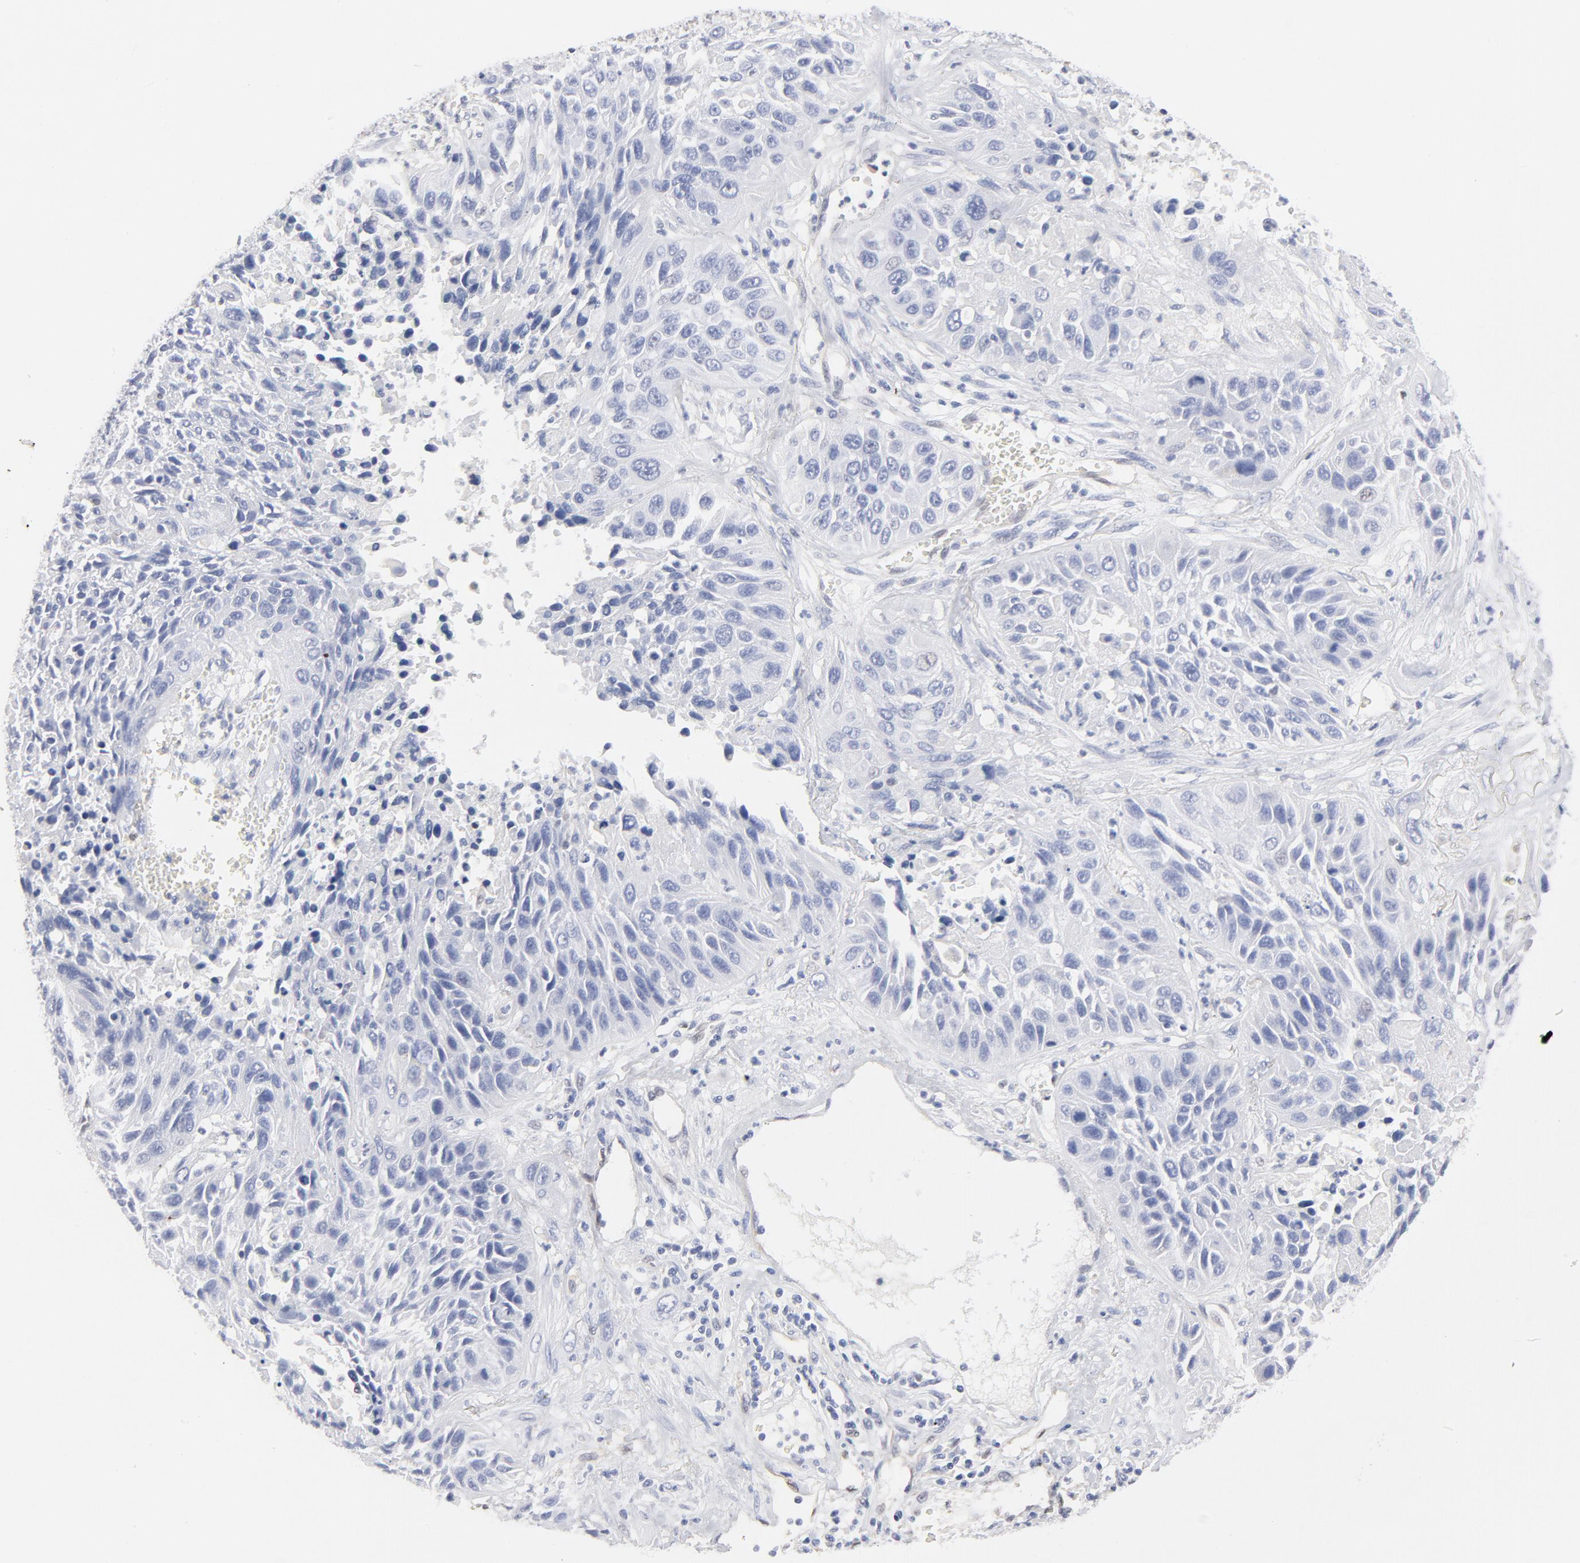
{"staining": {"intensity": "negative", "quantity": "none", "location": "none"}, "tissue": "lung cancer", "cell_type": "Tumor cells", "image_type": "cancer", "snomed": [{"axis": "morphology", "description": "Squamous cell carcinoma, NOS"}, {"axis": "topography", "description": "Lung"}], "caption": "This is a histopathology image of immunohistochemistry staining of squamous cell carcinoma (lung), which shows no positivity in tumor cells.", "gene": "ARRB1", "patient": {"sex": "female", "age": 76}}